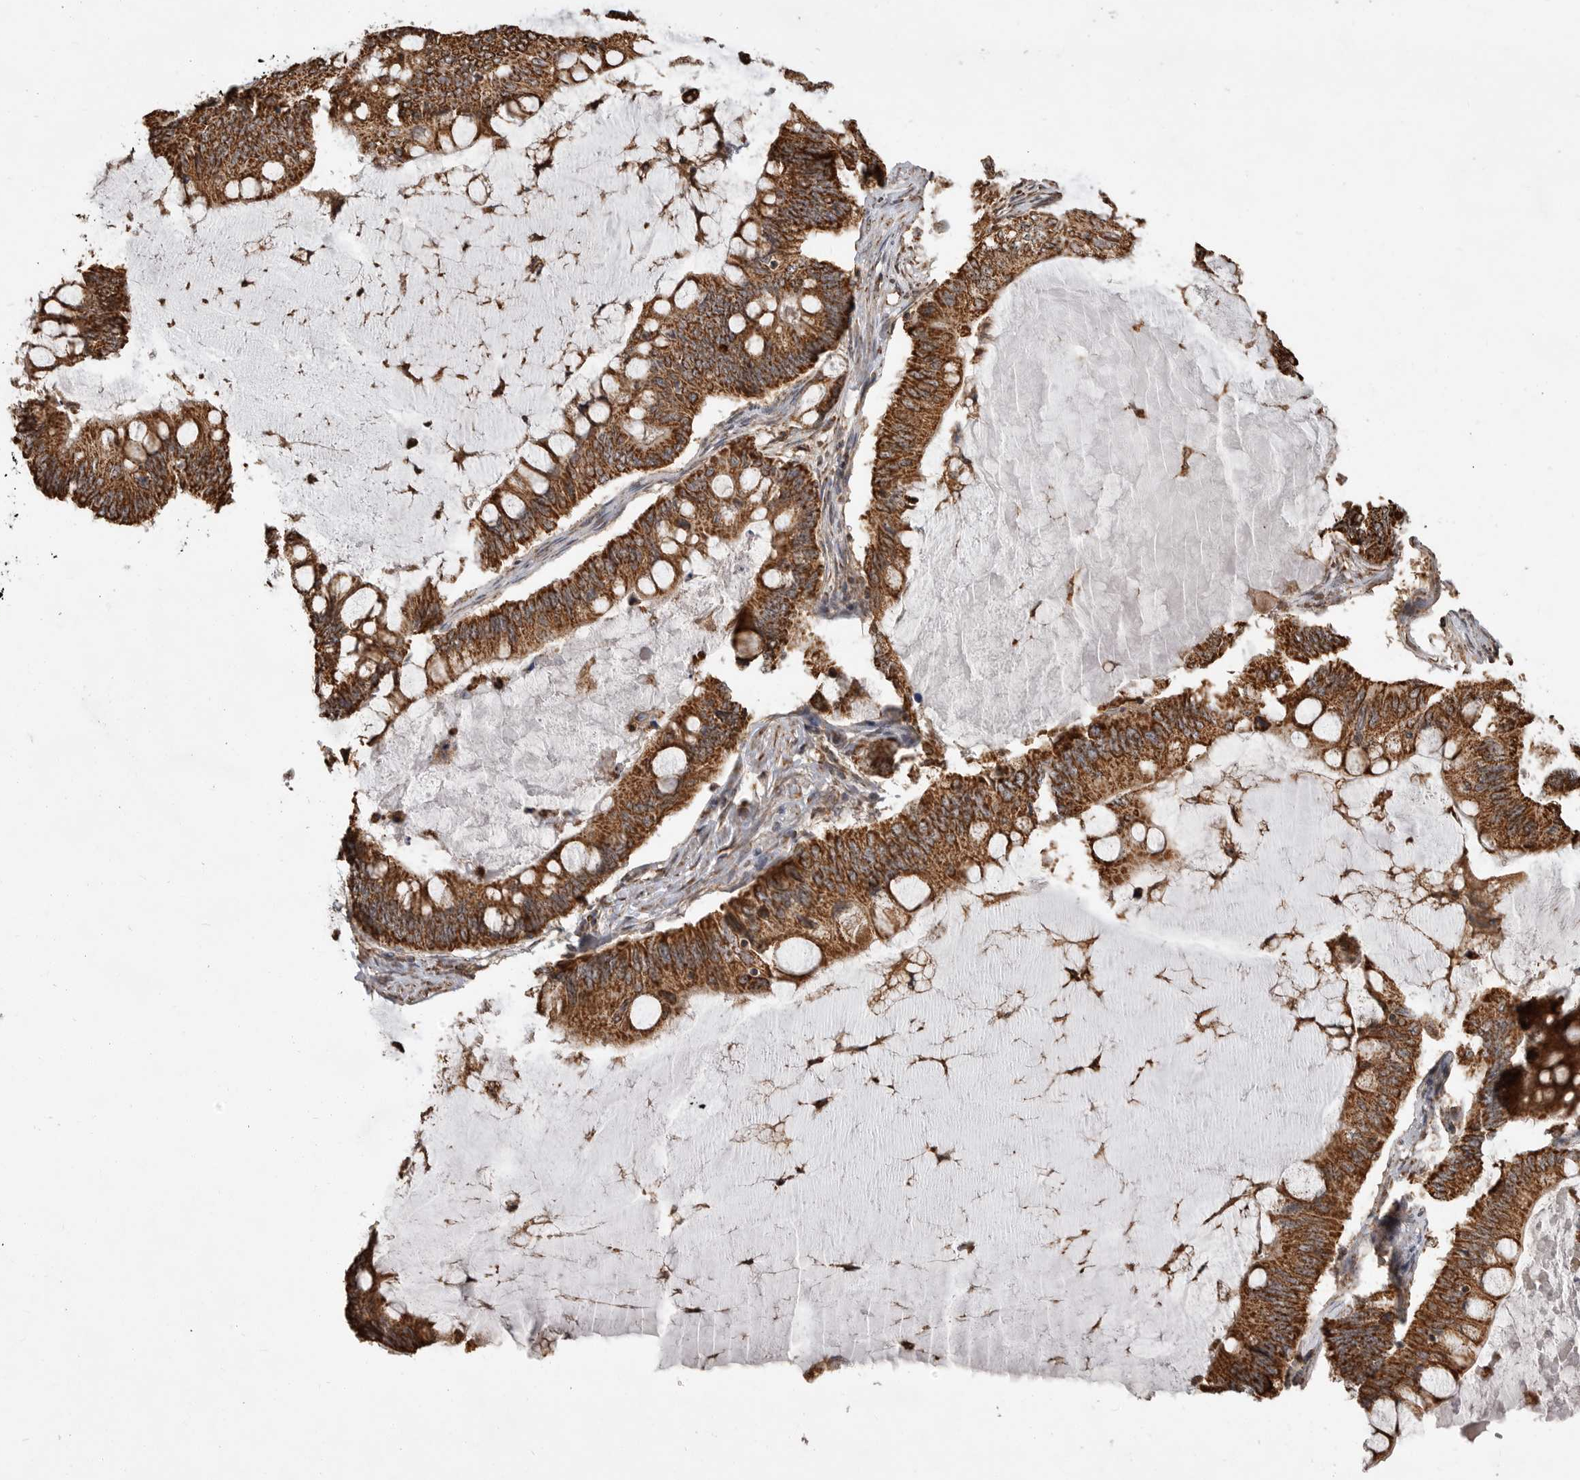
{"staining": {"intensity": "strong", "quantity": ">75%", "location": "cytoplasmic/membranous"}, "tissue": "ovarian cancer", "cell_type": "Tumor cells", "image_type": "cancer", "snomed": [{"axis": "morphology", "description": "Cystadenocarcinoma, mucinous, NOS"}, {"axis": "topography", "description": "Ovary"}], "caption": "Immunohistochemistry (IHC) of human ovarian cancer shows high levels of strong cytoplasmic/membranous expression in about >75% of tumor cells. The staining is performed using DAB brown chromogen to label protein expression. The nuclei are counter-stained blue using hematoxylin.", "gene": "GCNT2", "patient": {"sex": "female", "age": 61}}